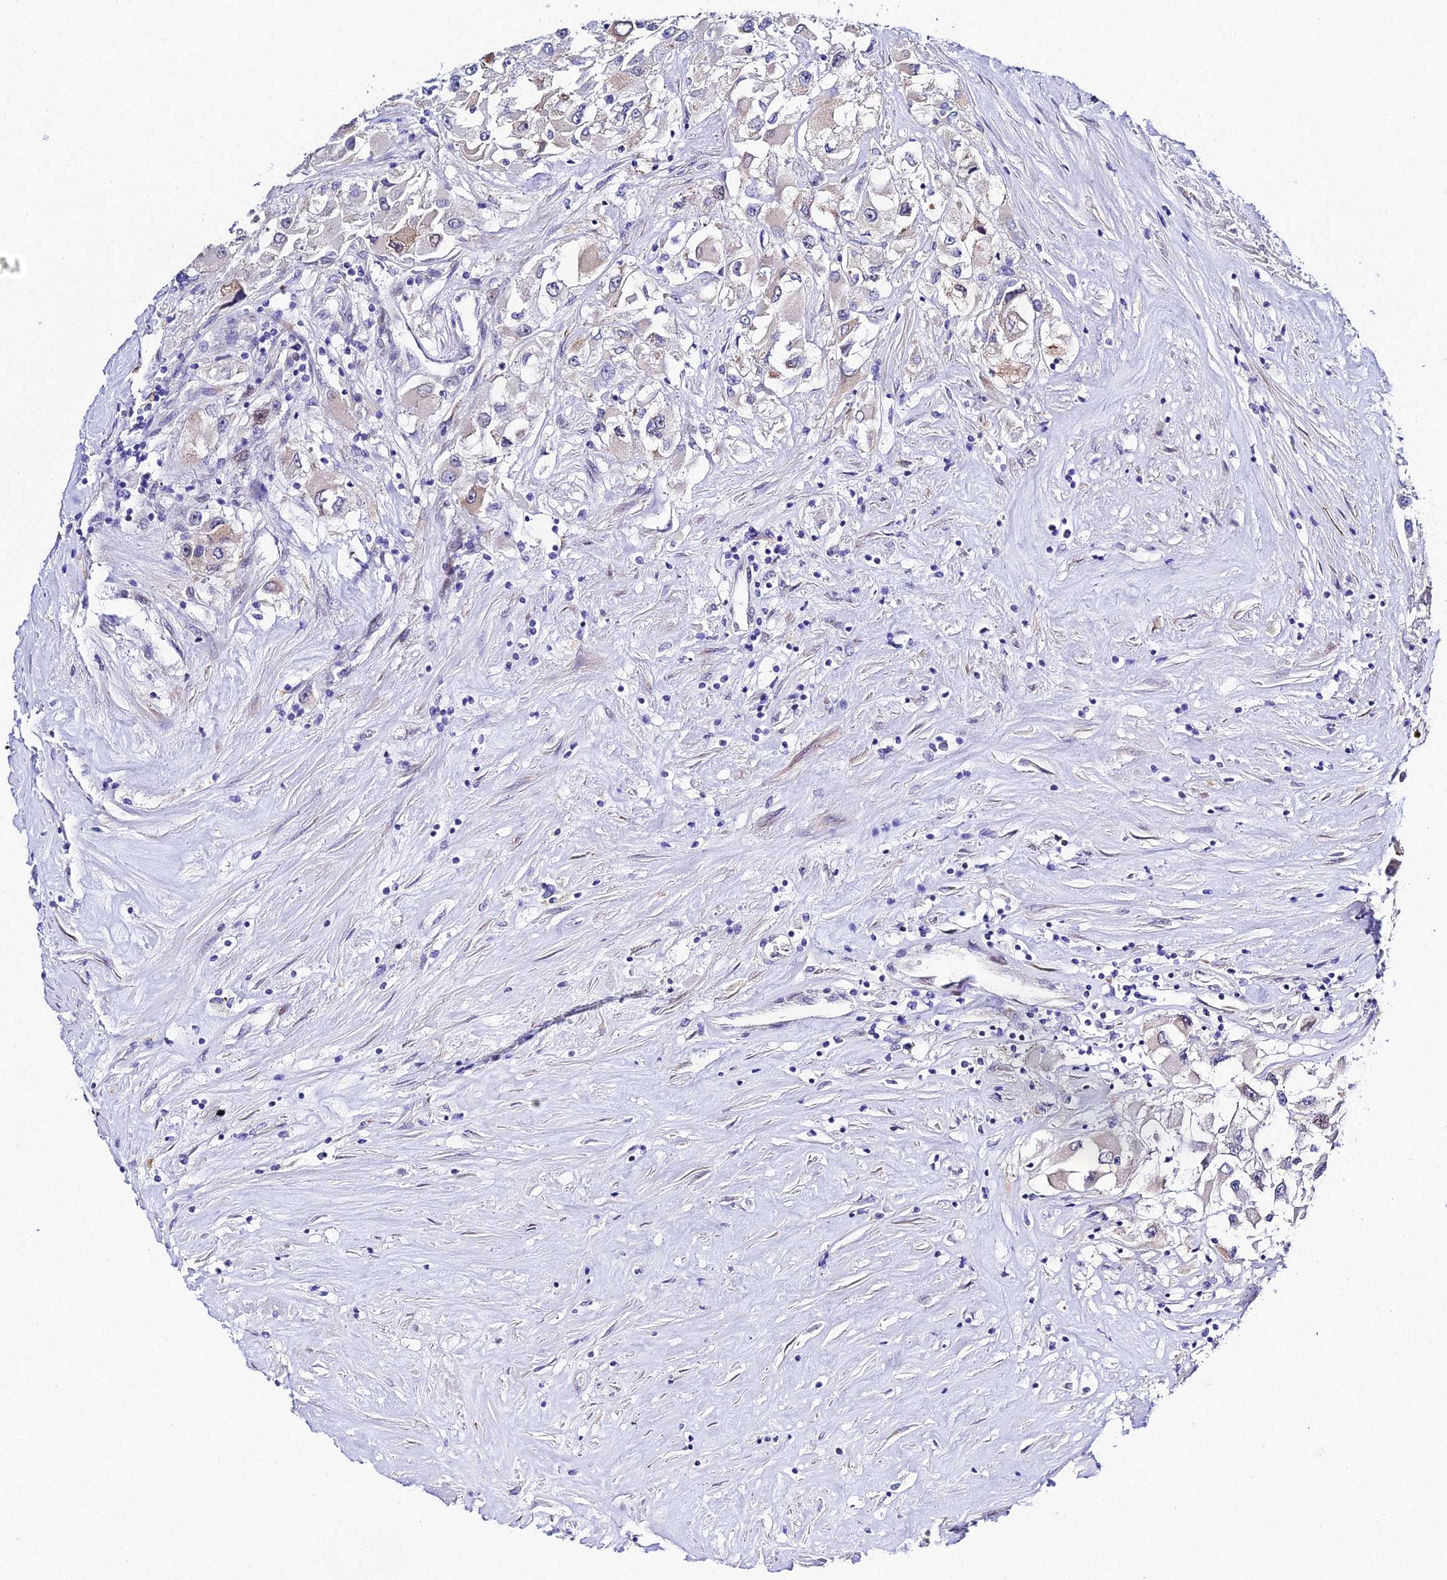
{"staining": {"intensity": "negative", "quantity": "none", "location": "none"}, "tissue": "renal cancer", "cell_type": "Tumor cells", "image_type": "cancer", "snomed": [{"axis": "morphology", "description": "Adenocarcinoma, NOS"}, {"axis": "topography", "description": "Kidney"}], "caption": "This micrograph is of renal adenocarcinoma stained with immunohistochemistry (IHC) to label a protein in brown with the nuclei are counter-stained blue. There is no expression in tumor cells. The staining is performed using DAB (3,3'-diaminobenzidine) brown chromogen with nuclei counter-stained in using hematoxylin.", "gene": "POFUT2", "patient": {"sex": "female", "age": 52}}